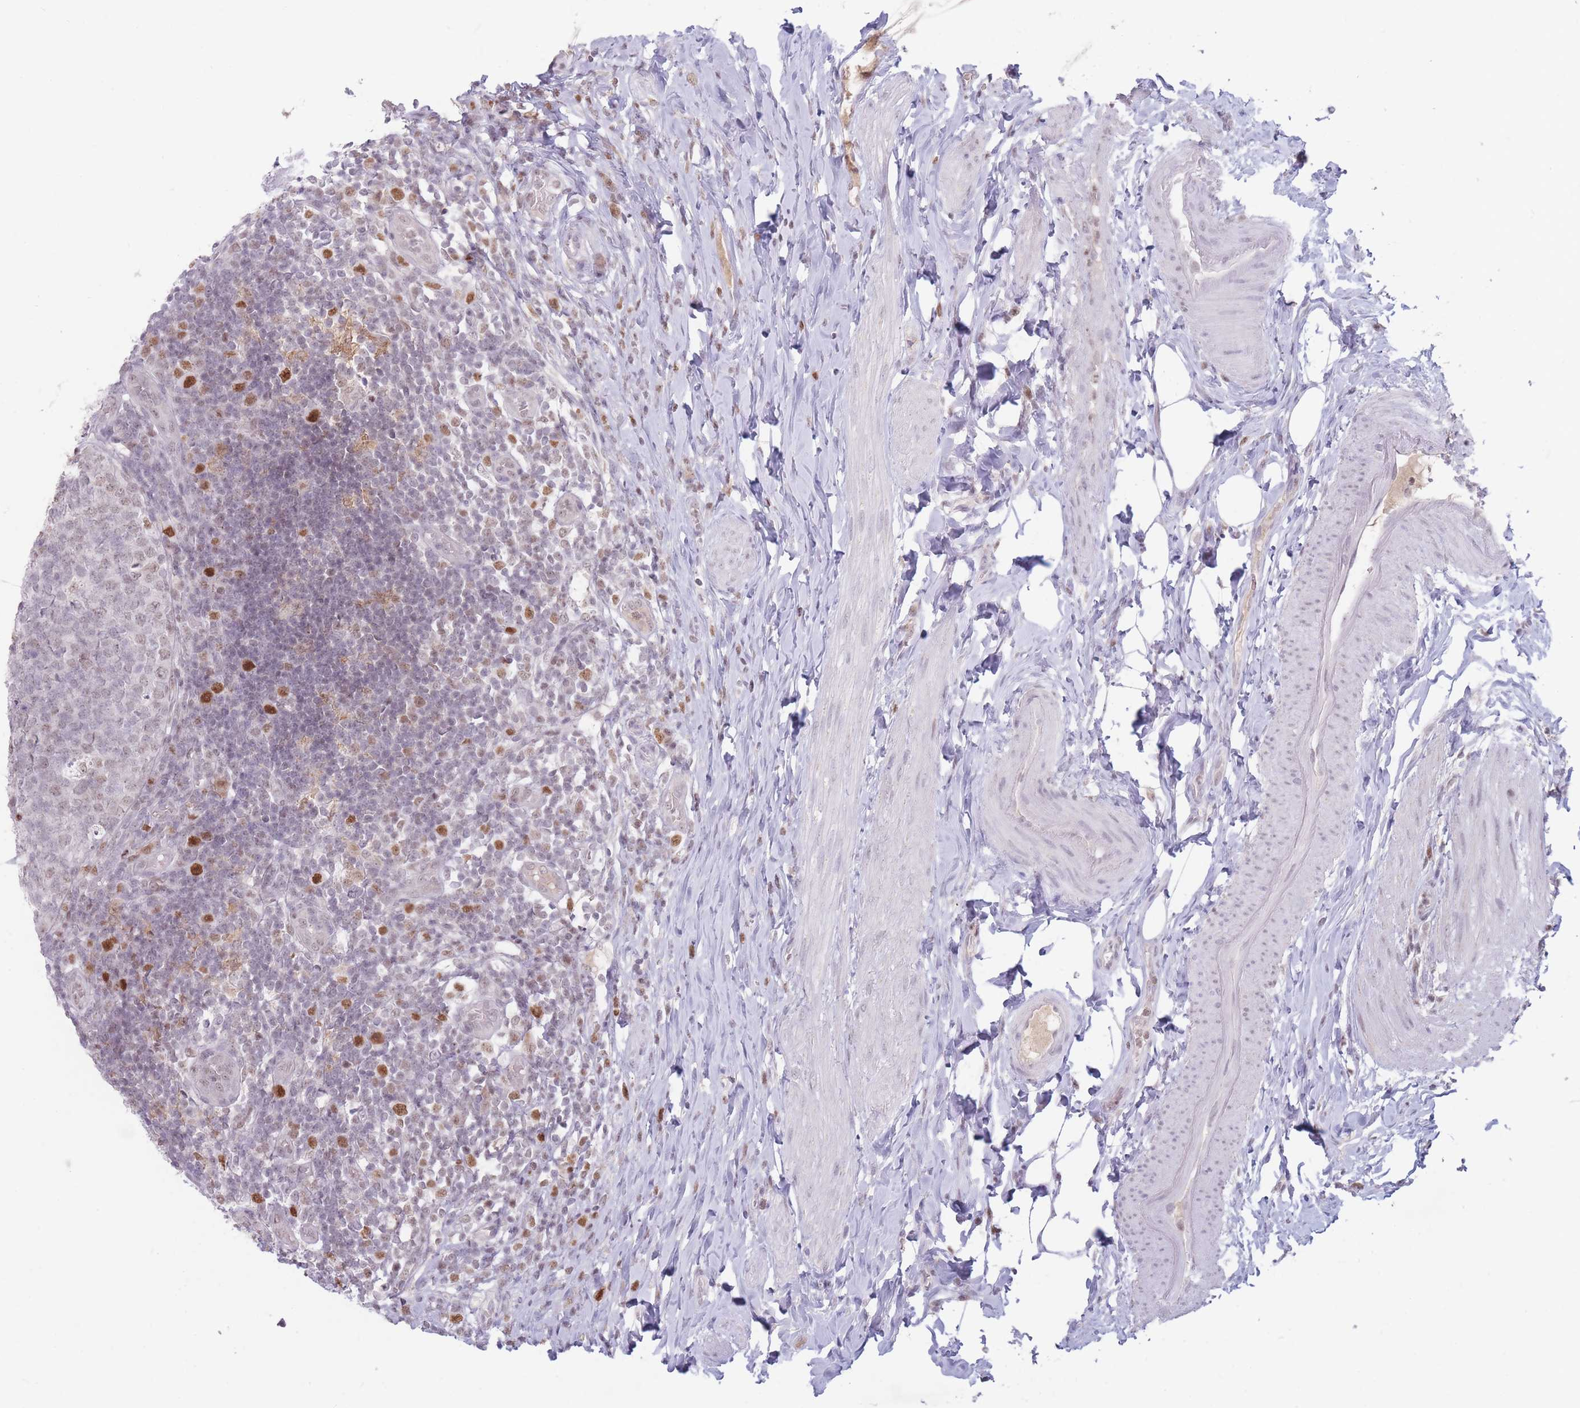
{"staining": {"intensity": "weak", "quantity": "25%-75%", "location": "nuclear"}, "tissue": "appendix", "cell_type": "Glandular cells", "image_type": "normal", "snomed": [{"axis": "morphology", "description": "Normal tissue, NOS"}, {"axis": "topography", "description": "Appendix"}], "caption": "IHC histopathology image of benign appendix: human appendix stained using IHC shows low levels of weak protein expression localized specifically in the nuclear of glandular cells, appearing as a nuclear brown color.", "gene": "ARID3B", "patient": {"sex": "female", "age": 43}}